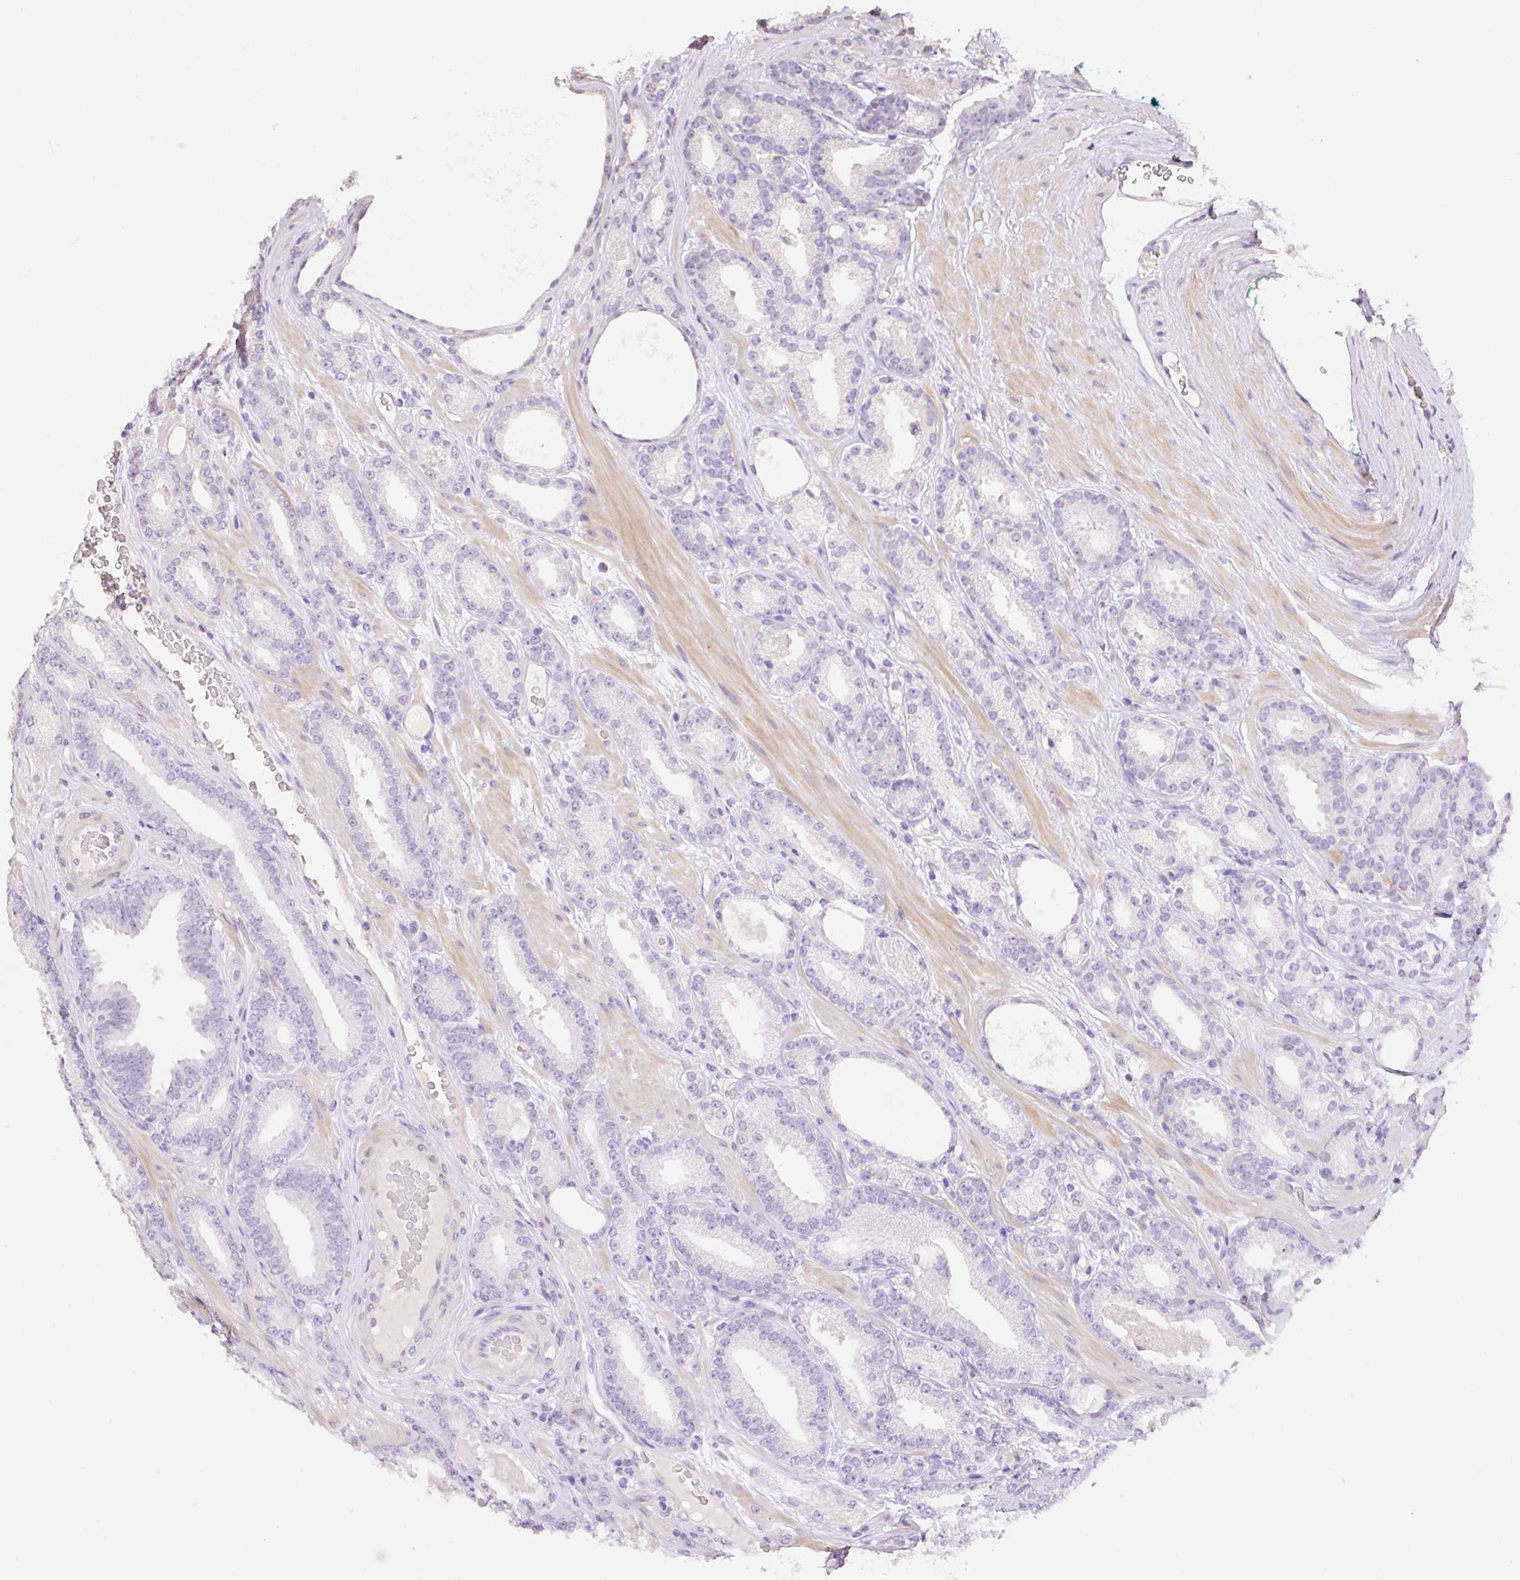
{"staining": {"intensity": "negative", "quantity": "none", "location": "none"}, "tissue": "prostate cancer", "cell_type": "Tumor cells", "image_type": "cancer", "snomed": [{"axis": "morphology", "description": "Adenocarcinoma, Low grade"}, {"axis": "topography", "description": "Prostate"}], "caption": "IHC photomicrograph of neoplastic tissue: prostate cancer stained with DAB demonstrates no significant protein positivity in tumor cells.", "gene": "HCRTR2", "patient": {"sex": "male", "age": 61}}